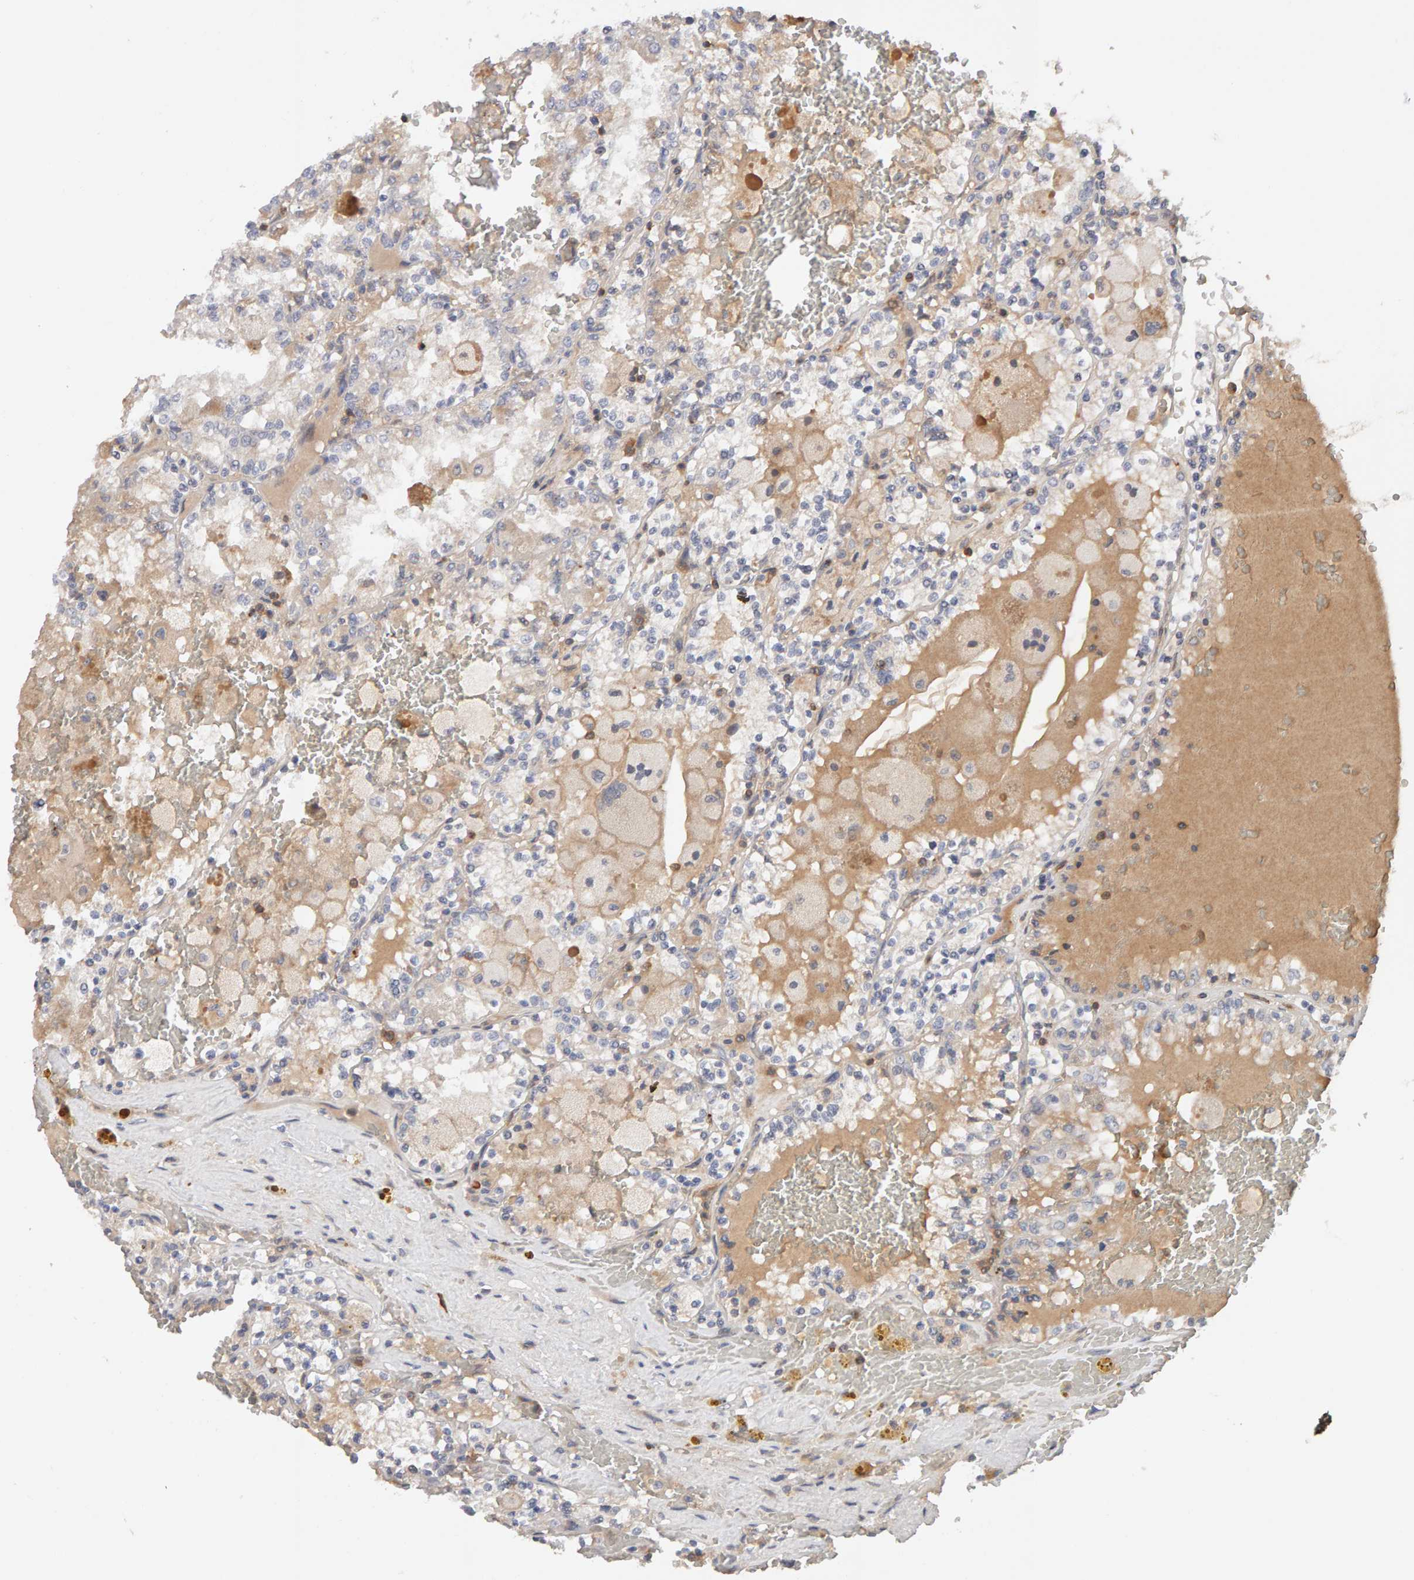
{"staining": {"intensity": "negative", "quantity": "none", "location": "none"}, "tissue": "renal cancer", "cell_type": "Tumor cells", "image_type": "cancer", "snomed": [{"axis": "morphology", "description": "Adenocarcinoma, NOS"}, {"axis": "topography", "description": "Kidney"}], "caption": "There is no significant staining in tumor cells of renal cancer.", "gene": "NUDCD1", "patient": {"sex": "female", "age": 56}}